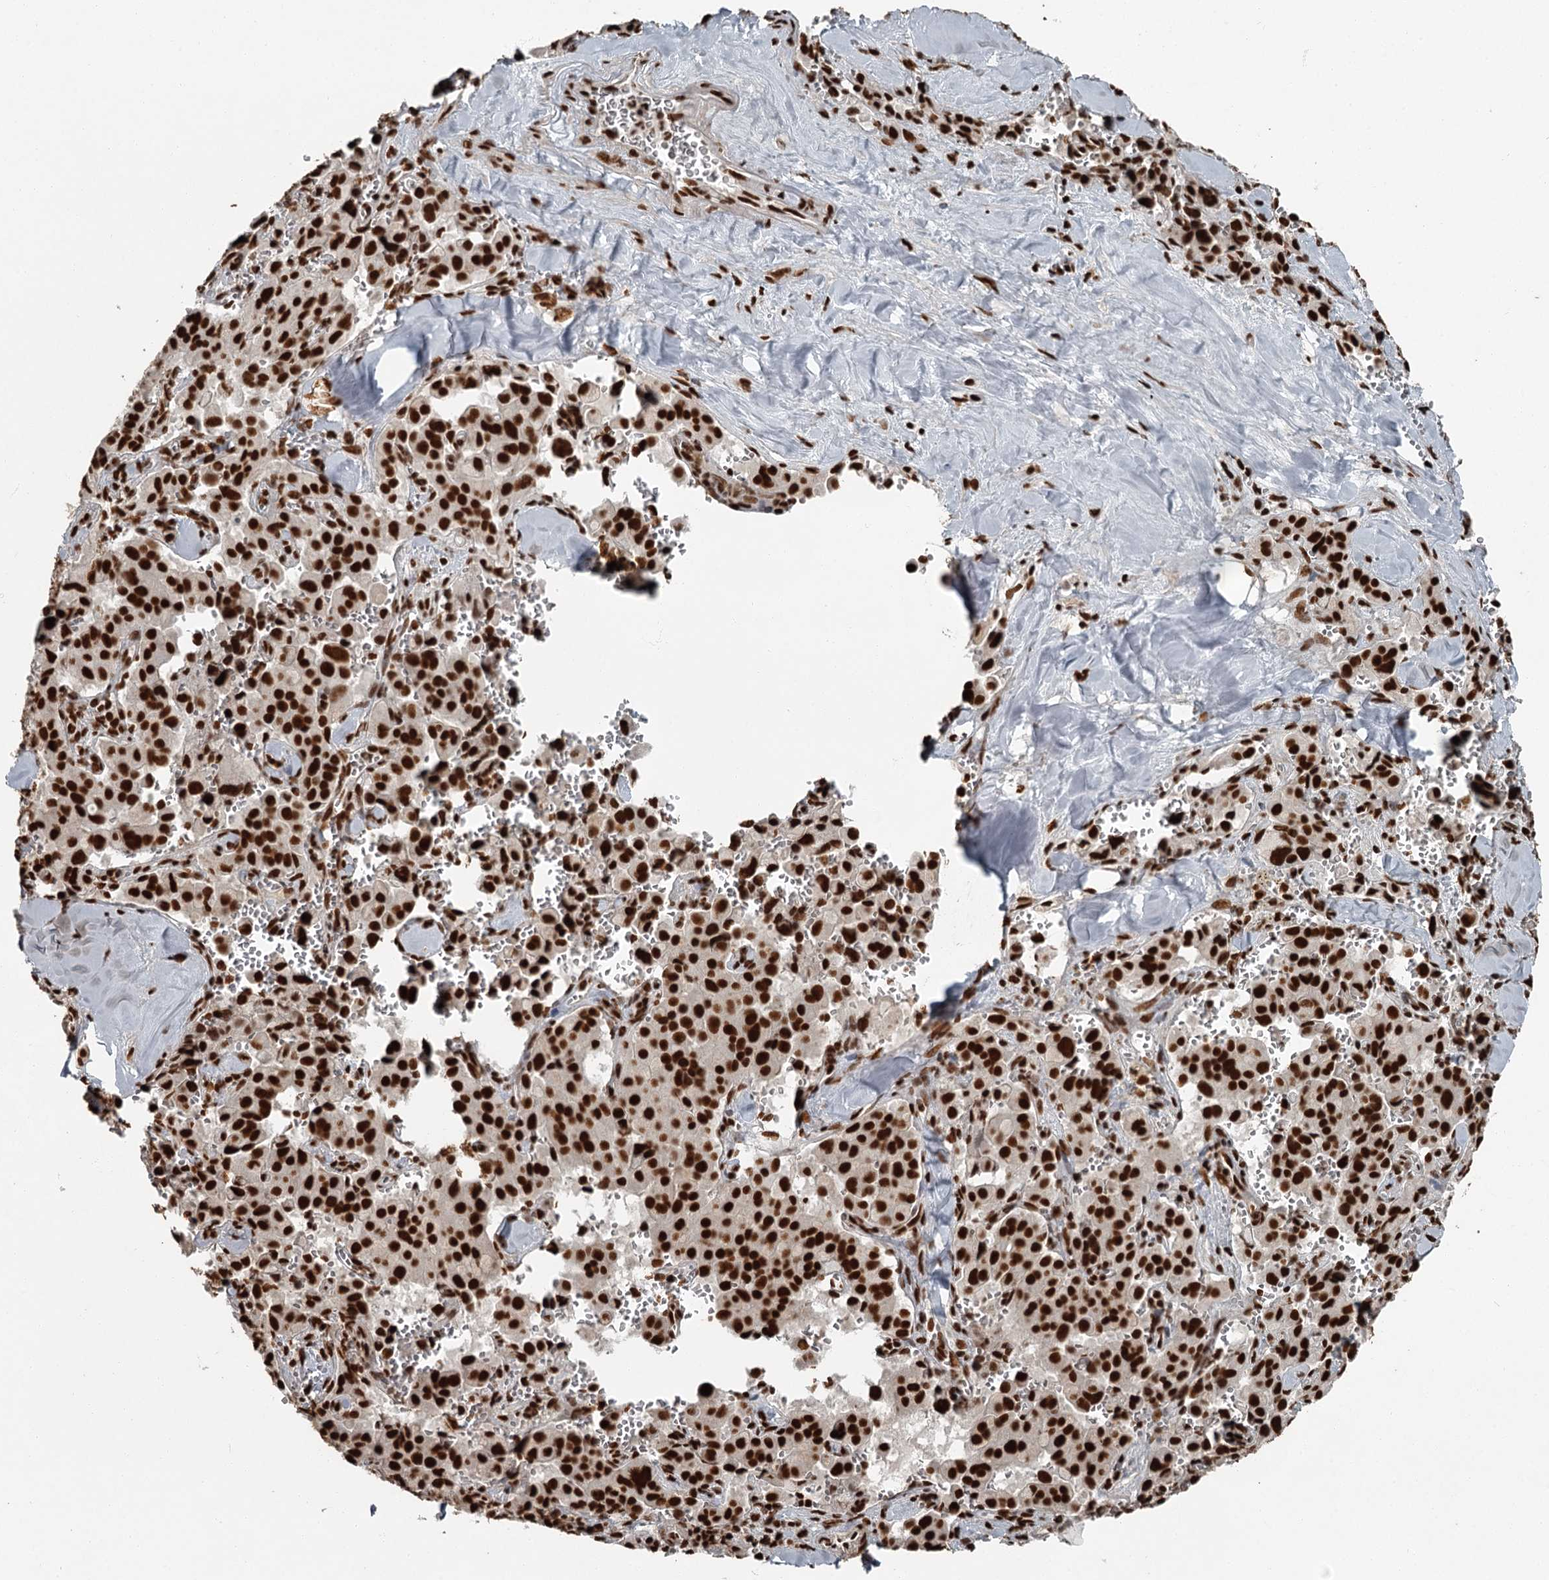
{"staining": {"intensity": "strong", "quantity": ">75%", "location": "nuclear"}, "tissue": "pancreatic cancer", "cell_type": "Tumor cells", "image_type": "cancer", "snomed": [{"axis": "morphology", "description": "Adenocarcinoma, NOS"}, {"axis": "topography", "description": "Pancreas"}], "caption": "An IHC photomicrograph of tumor tissue is shown. Protein staining in brown highlights strong nuclear positivity in adenocarcinoma (pancreatic) within tumor cells. The staining was performed using DAB to visualize the protein expression in brown, while the nuclei were stained in blue with hematoxylin (Magnification: 20x).", "gene": "RBBP7", "patient": {"sex": "male", "age": 65}}